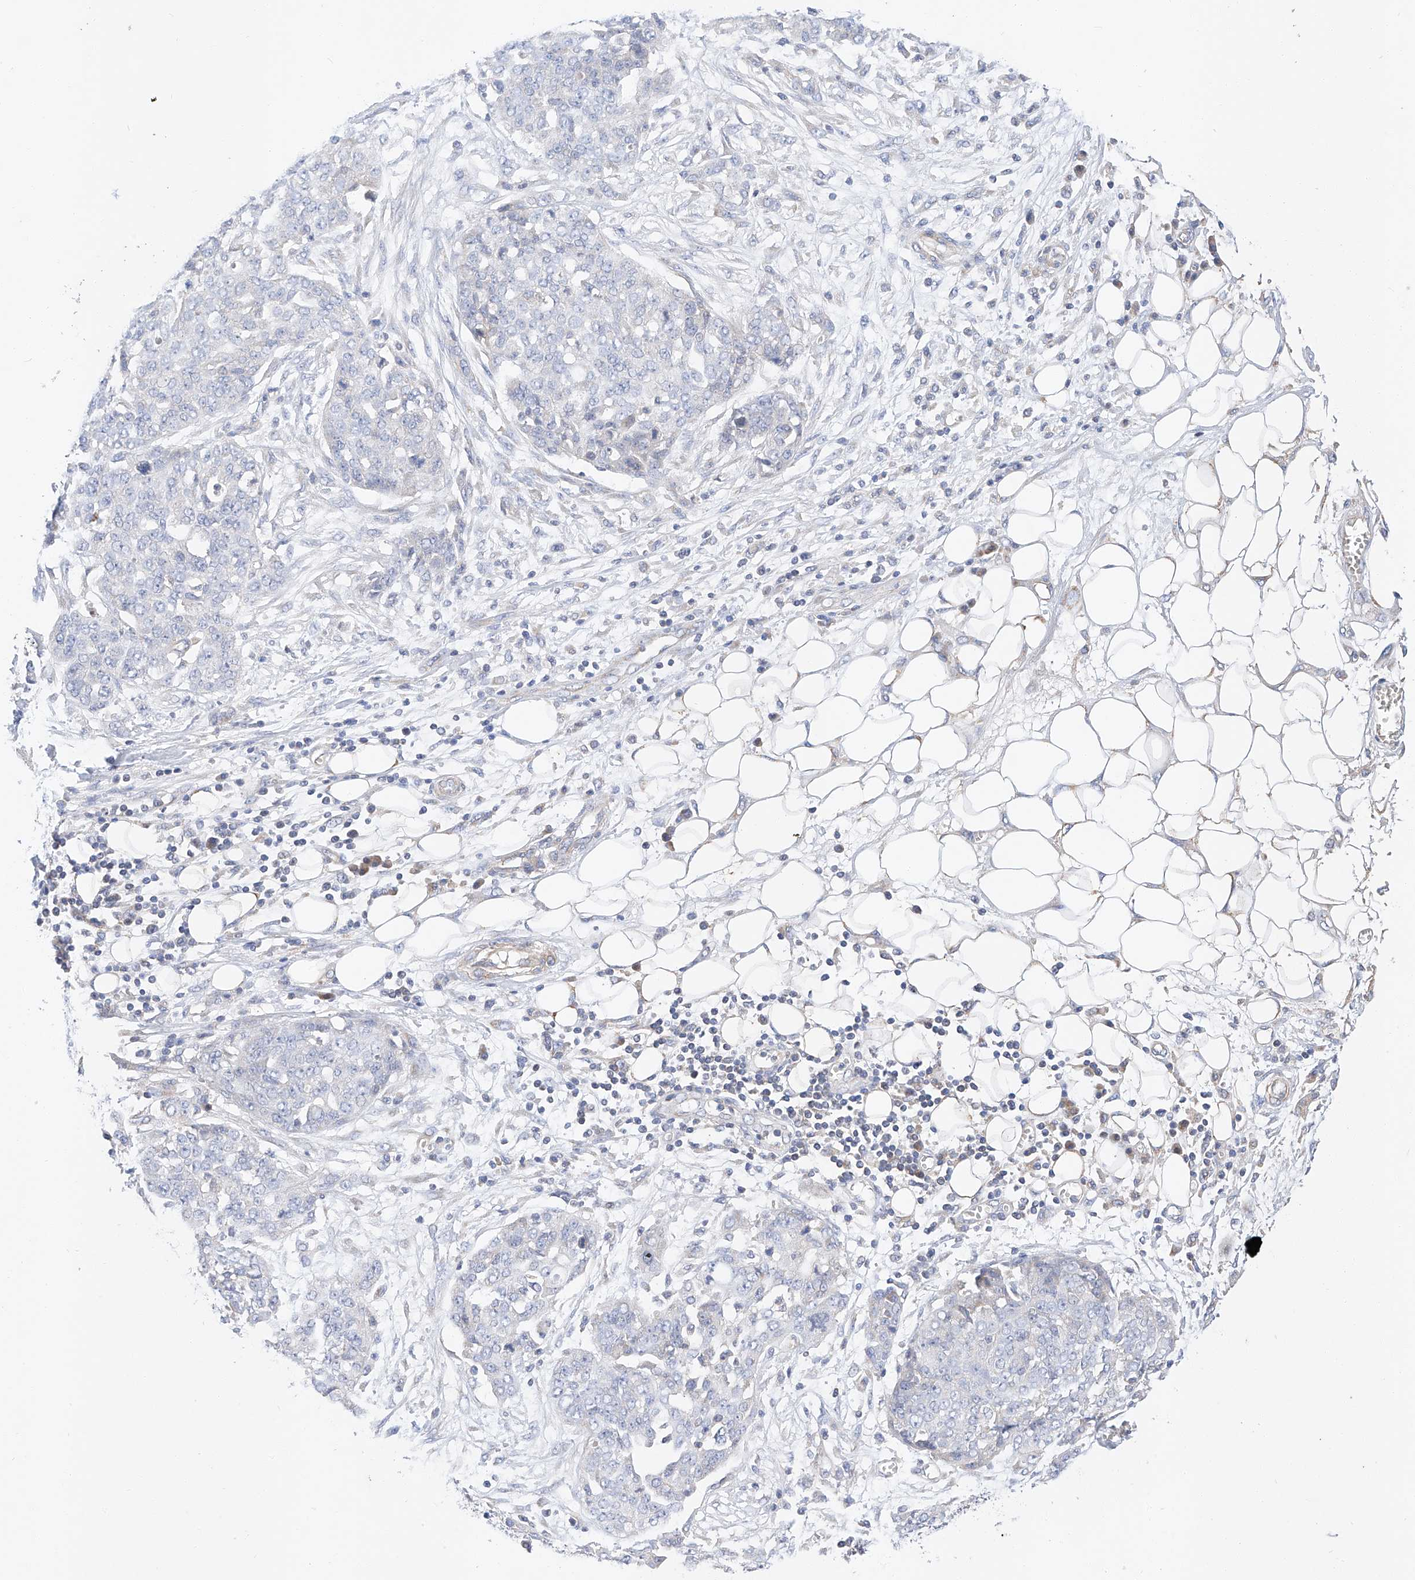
{"staining": {"intensity": "negative", "quantity": "none", "location": "none"}, "tissue": "ovarian cancer", "cell_type": "Tumor cells", "image_type": "cancer", "snomed": [{"axis": "morphology", "description": "Cystadenocarcinoma, serous, NOS"}, {"axis": "topography", "description": "Soft tissue"}, {"axis": "topography", "description": "Ovary"}], "caption": "This is an IHC photomicrograph of human ovarian cancer. There is no staining in tumor cells.", "gene": "C6orf118", "patient": {"sex": "female", "age": 57}}